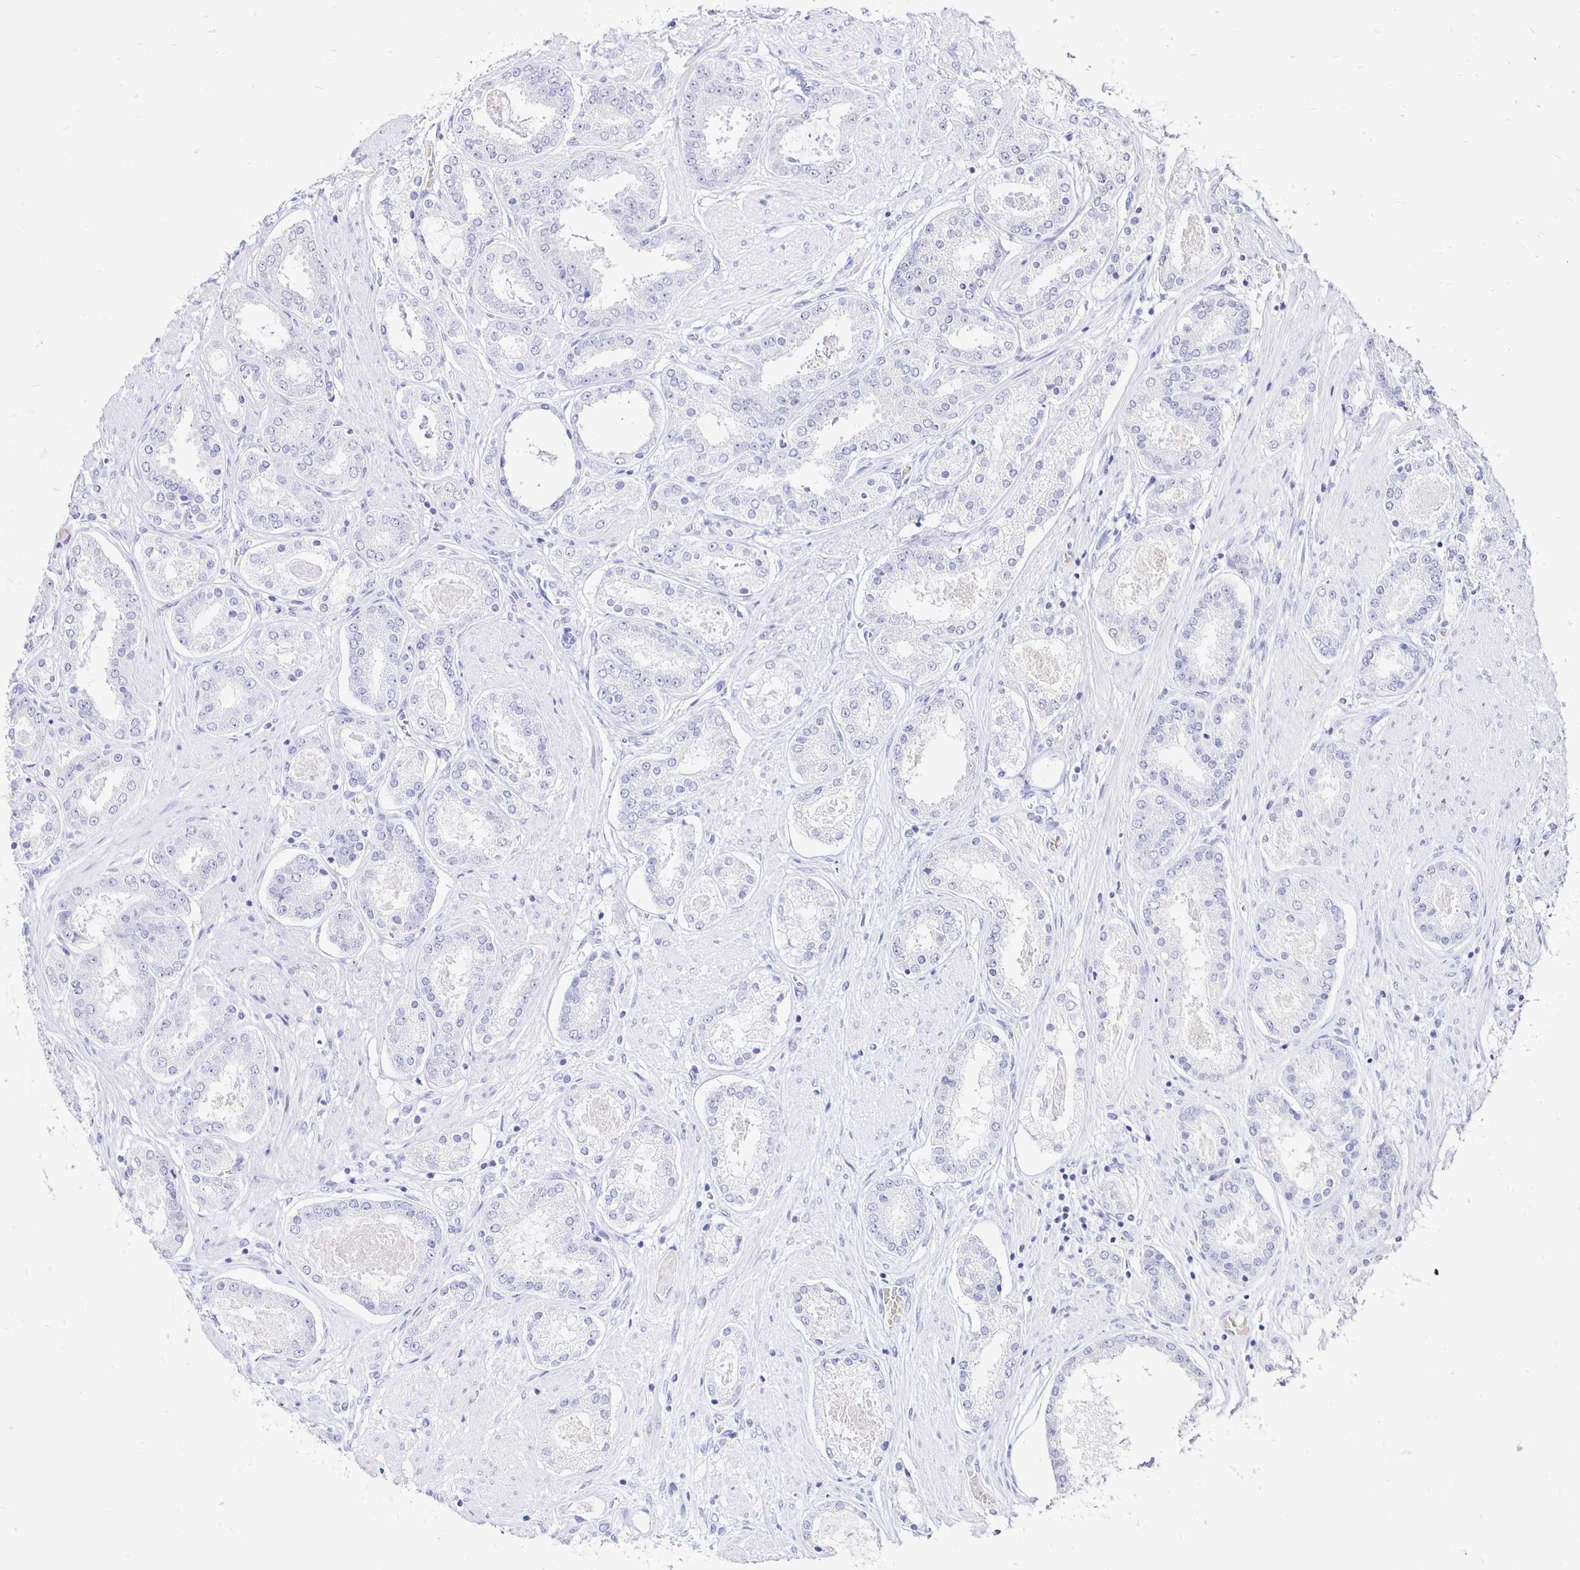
{"staining": {"intensity": "negative", "quantity": "none", "location": "none"}, "tissue": "prostate cancer", "cell_type": "Tumor cells", "image_type": "cancer", "snomed": [{"axis": "morphology", "description": "Adenocarcinoma, High grade"}, {"axis": "topography", "description": "Prostate"}], "caption": "This is an IHC micrograph of human prostate cancer (adenocarcinoma (high-grade)). There is no positivity in tumor cells.", "gene": "IRGC", "patient": {"sex": "male", "age": 63}}